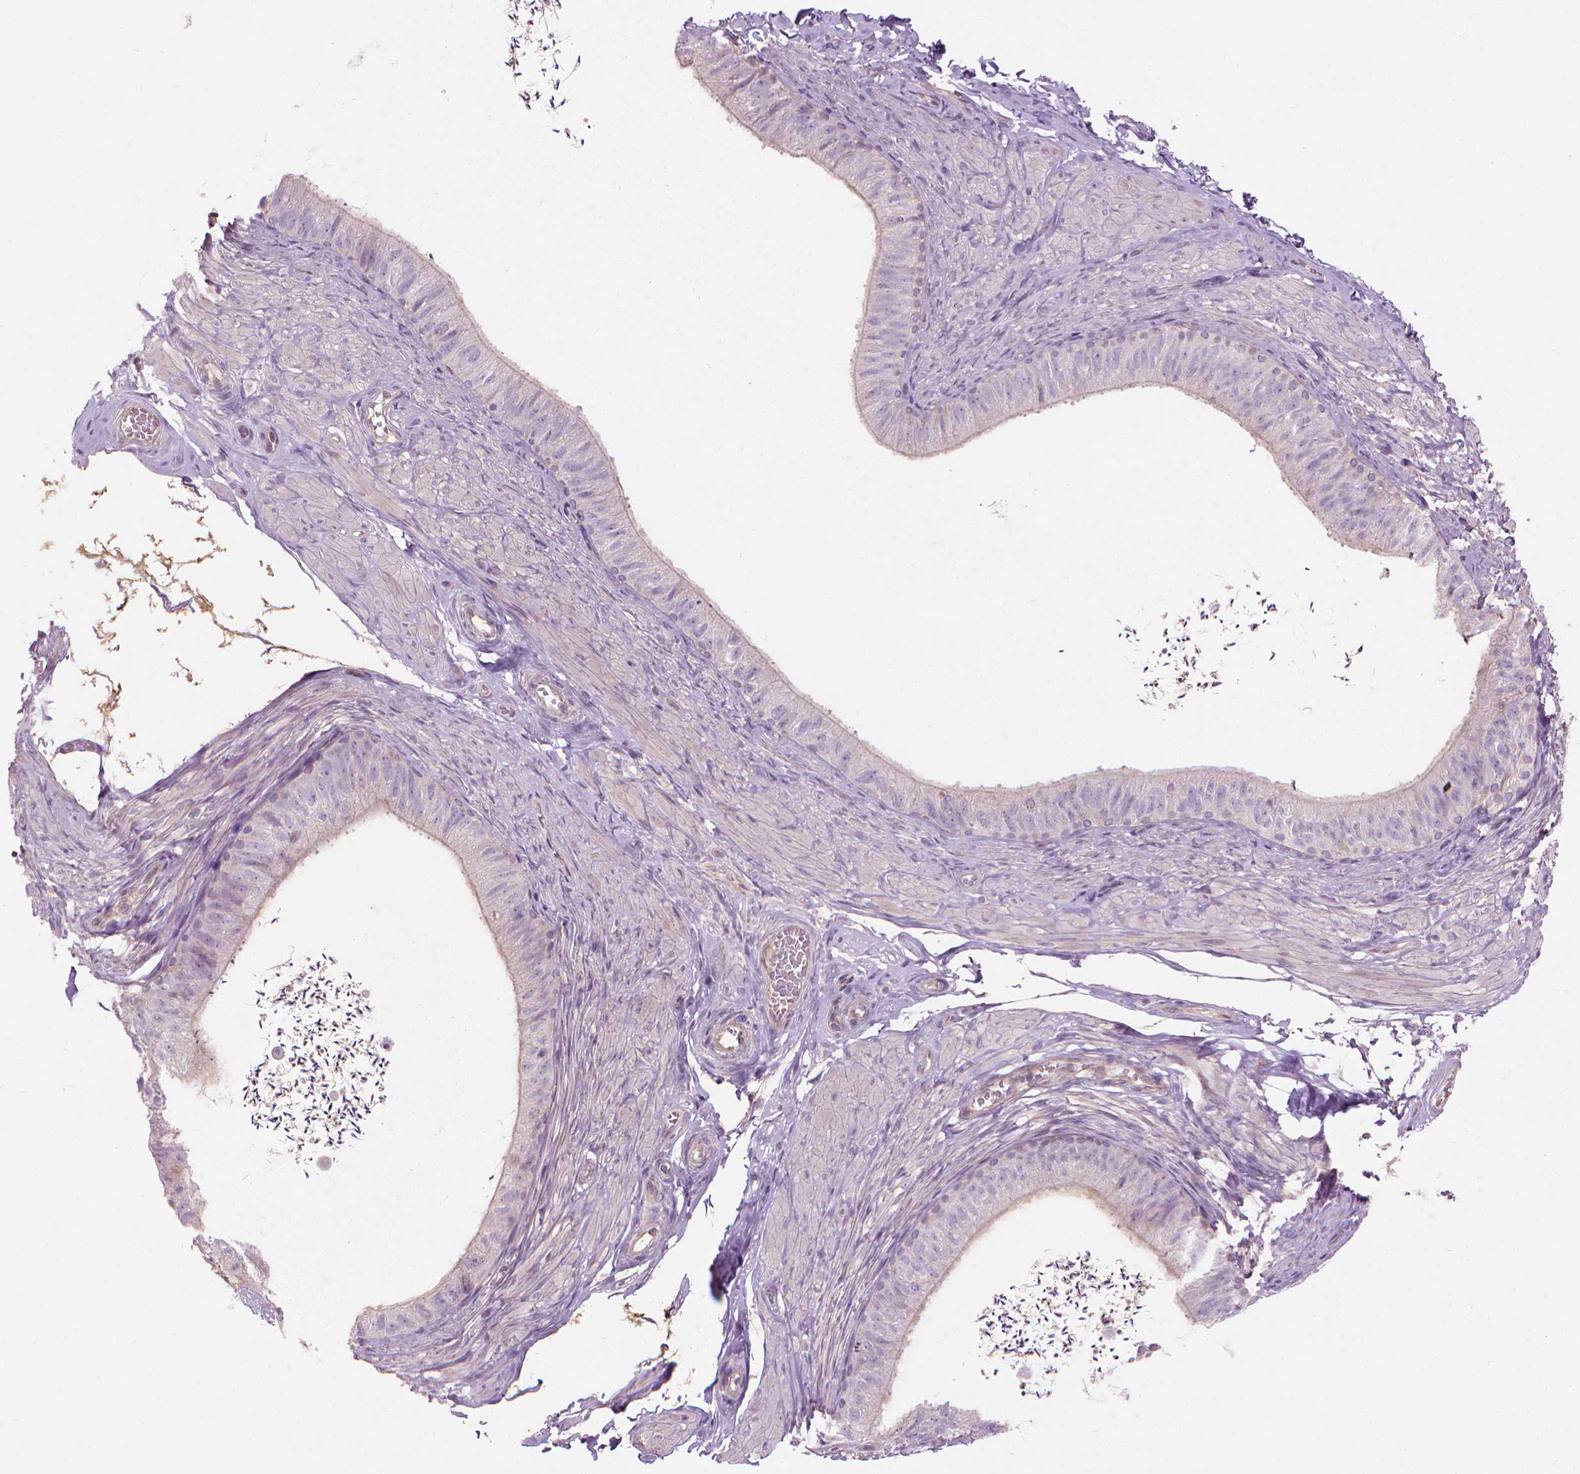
{"staining": {"intensity": "negative", "quantity": "none", "location": "none"}, "tissue": "epididymis", "cell_type": "Glandular cells", "image_type": "normal", "snomed": [{"axis": "morphology", "description": "Normal tissue, NOS"}, {"axis": "topography", "description": "Epididymis, spermatic cord, NOS"}, {"axis": "topography", "description": "Epididymis"}, {"axis": "topography", "description": "Peripheral nerve tissue"}], "caption": "The photomicrograph reveals no significant positivity in glandular cells of epididymis.", "gene": "RIIAD1", "patient": {"sex": "male", "age": 29}}